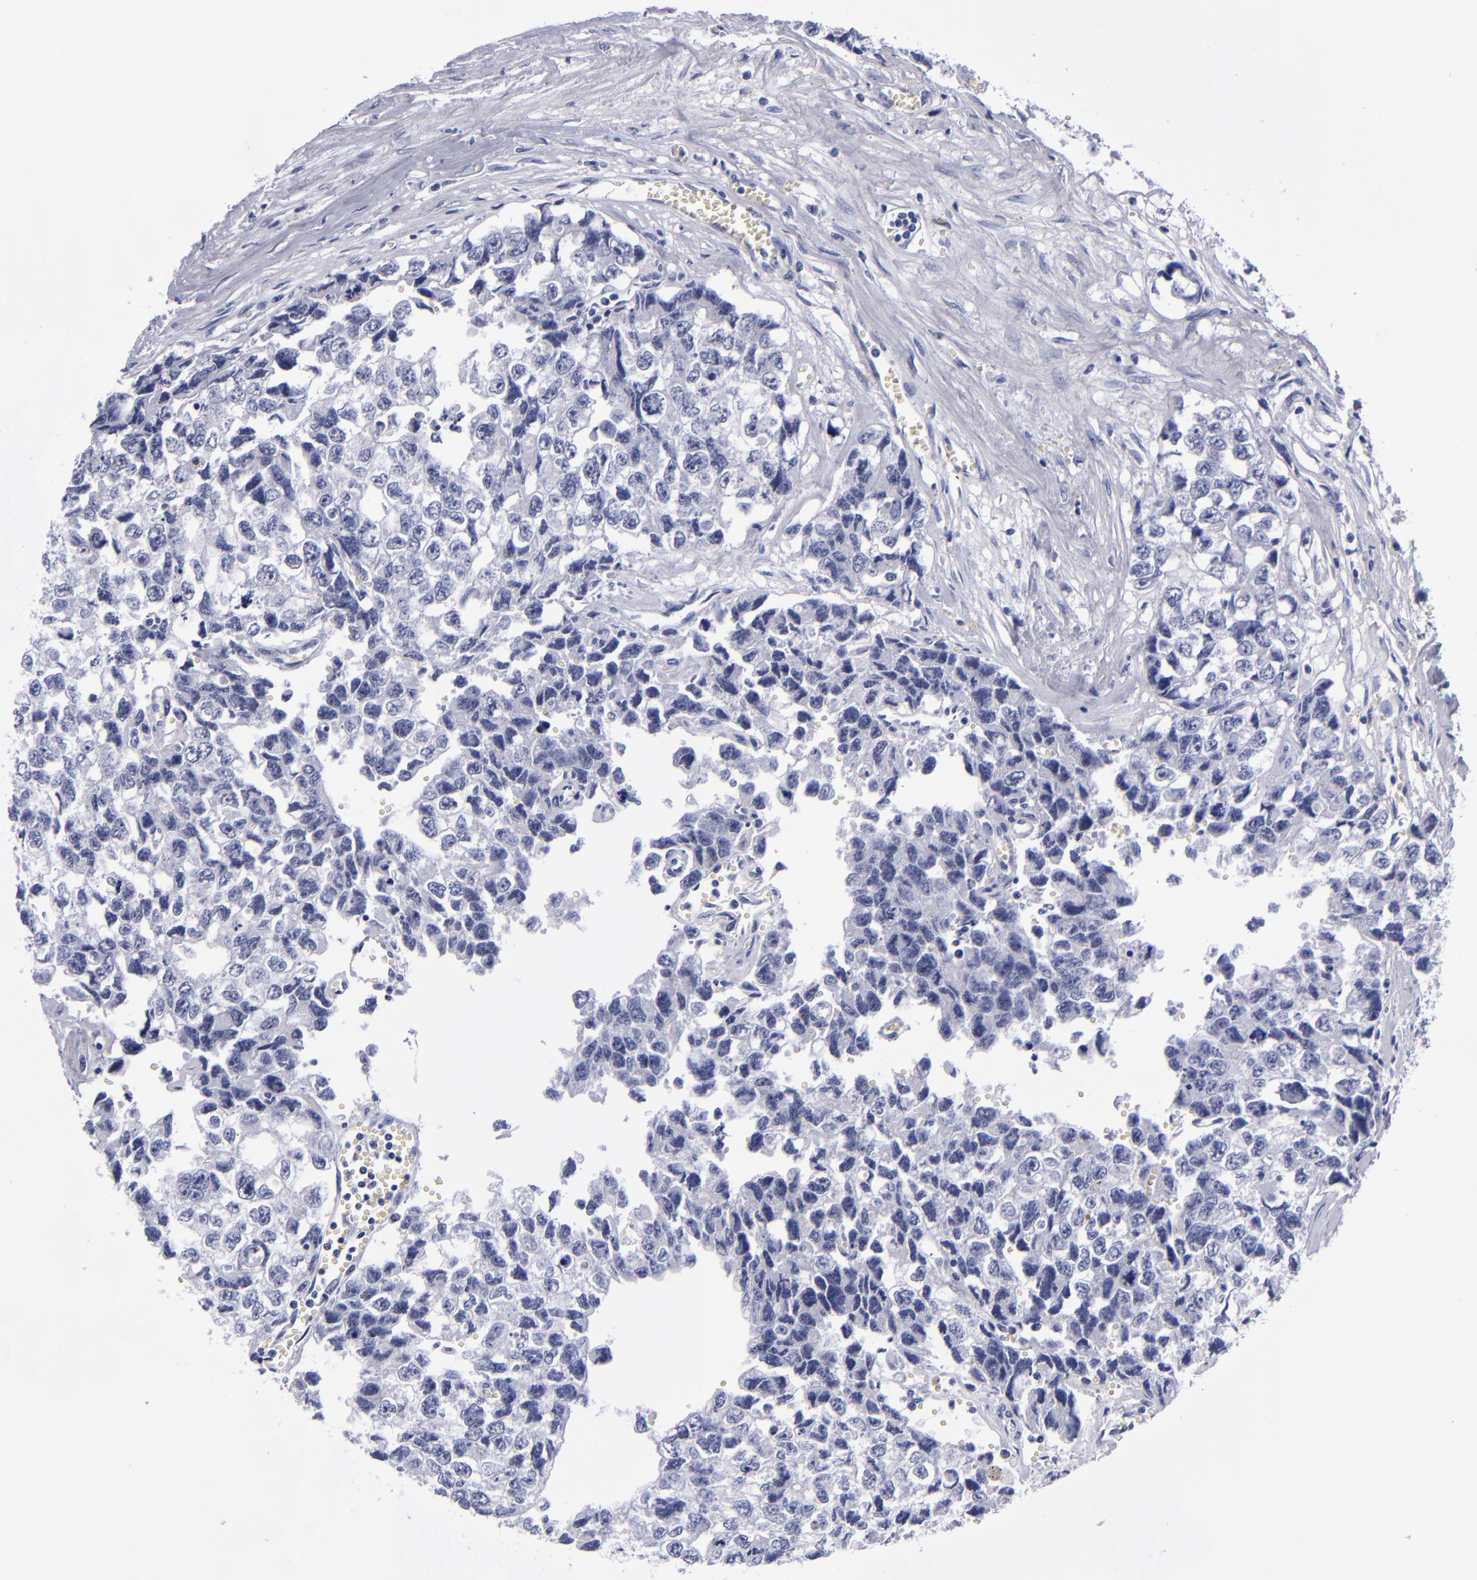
{"staining": {"intensity": "negative", "quantity": "none", "location": "none"}, "tissue": "testis cancer", "cell_type": "Tumor cells", "image_type": "cancer", "snomed": [{"axis": "morphology", "description": "Carcinoma, Embryonal, NOS"}, {"axis": "topography", "description": "Testis"}], "caption": "Immunohistochemistry (IHC) of testis embryonal carcinoma demonstrates no expression in tumor cells.", "gene": "MCM7", "patient": {"sex": "male", "age": 31}}